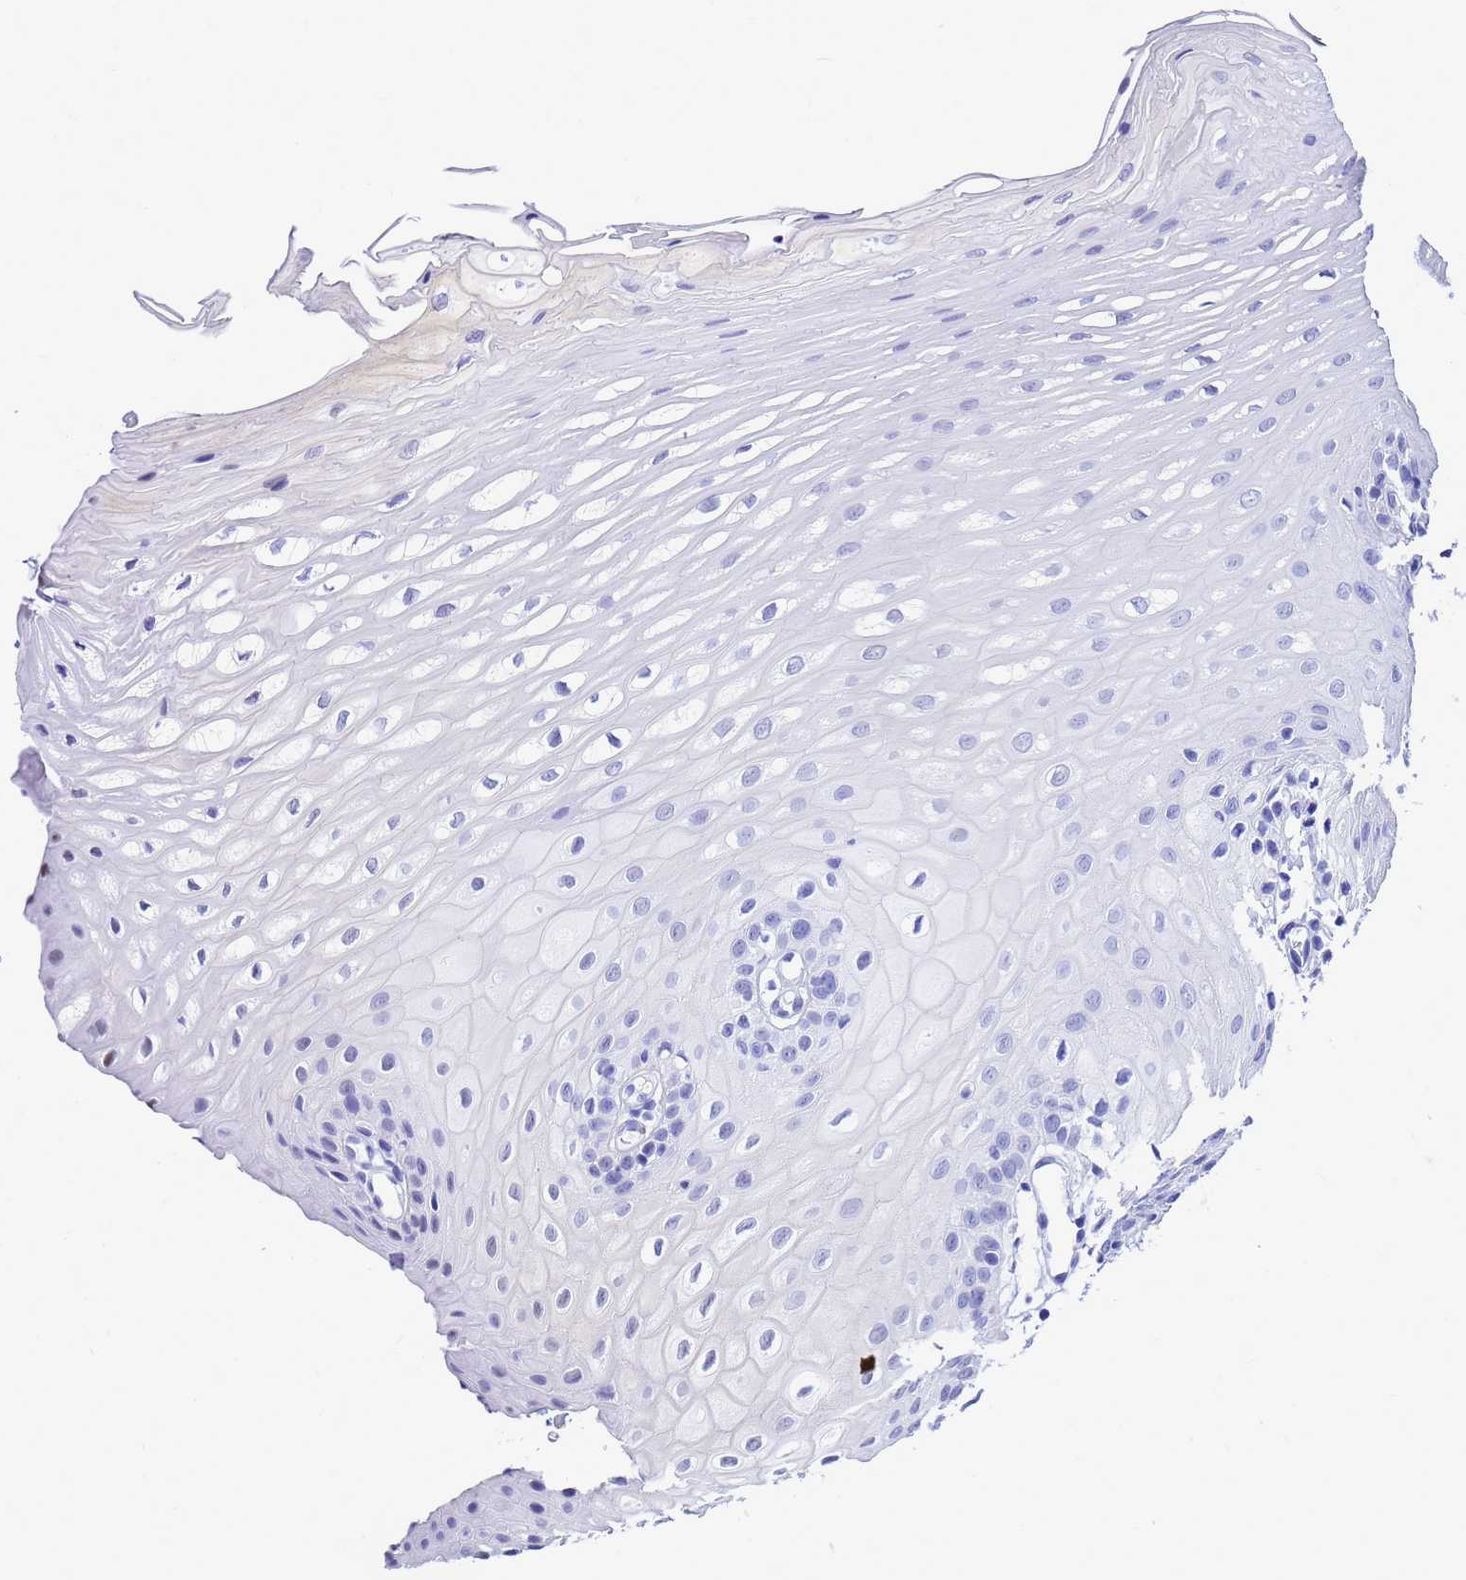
{"staining": {"intensity": "moderate", "quantity": "<25%", "location": "nuclear"}, "tissue": "oral mucosa", "cell_type": "Squamous epithelial cells", "image_type": "normal", "snomed": [{"axis": "morphology", "description": "Normal tissue, NOS"}, {"axis": "topography", "description": "Oral tissue"}], "caption": "Squamous epithelial cells reveal moderate nuclear expression in about <25% of cells in unremarkable oral mucosa. (Brightfield microscopy of DAB IHC at high magnification).", "gene": "SART3", "patient": {"sex": "female", "age": 39}}